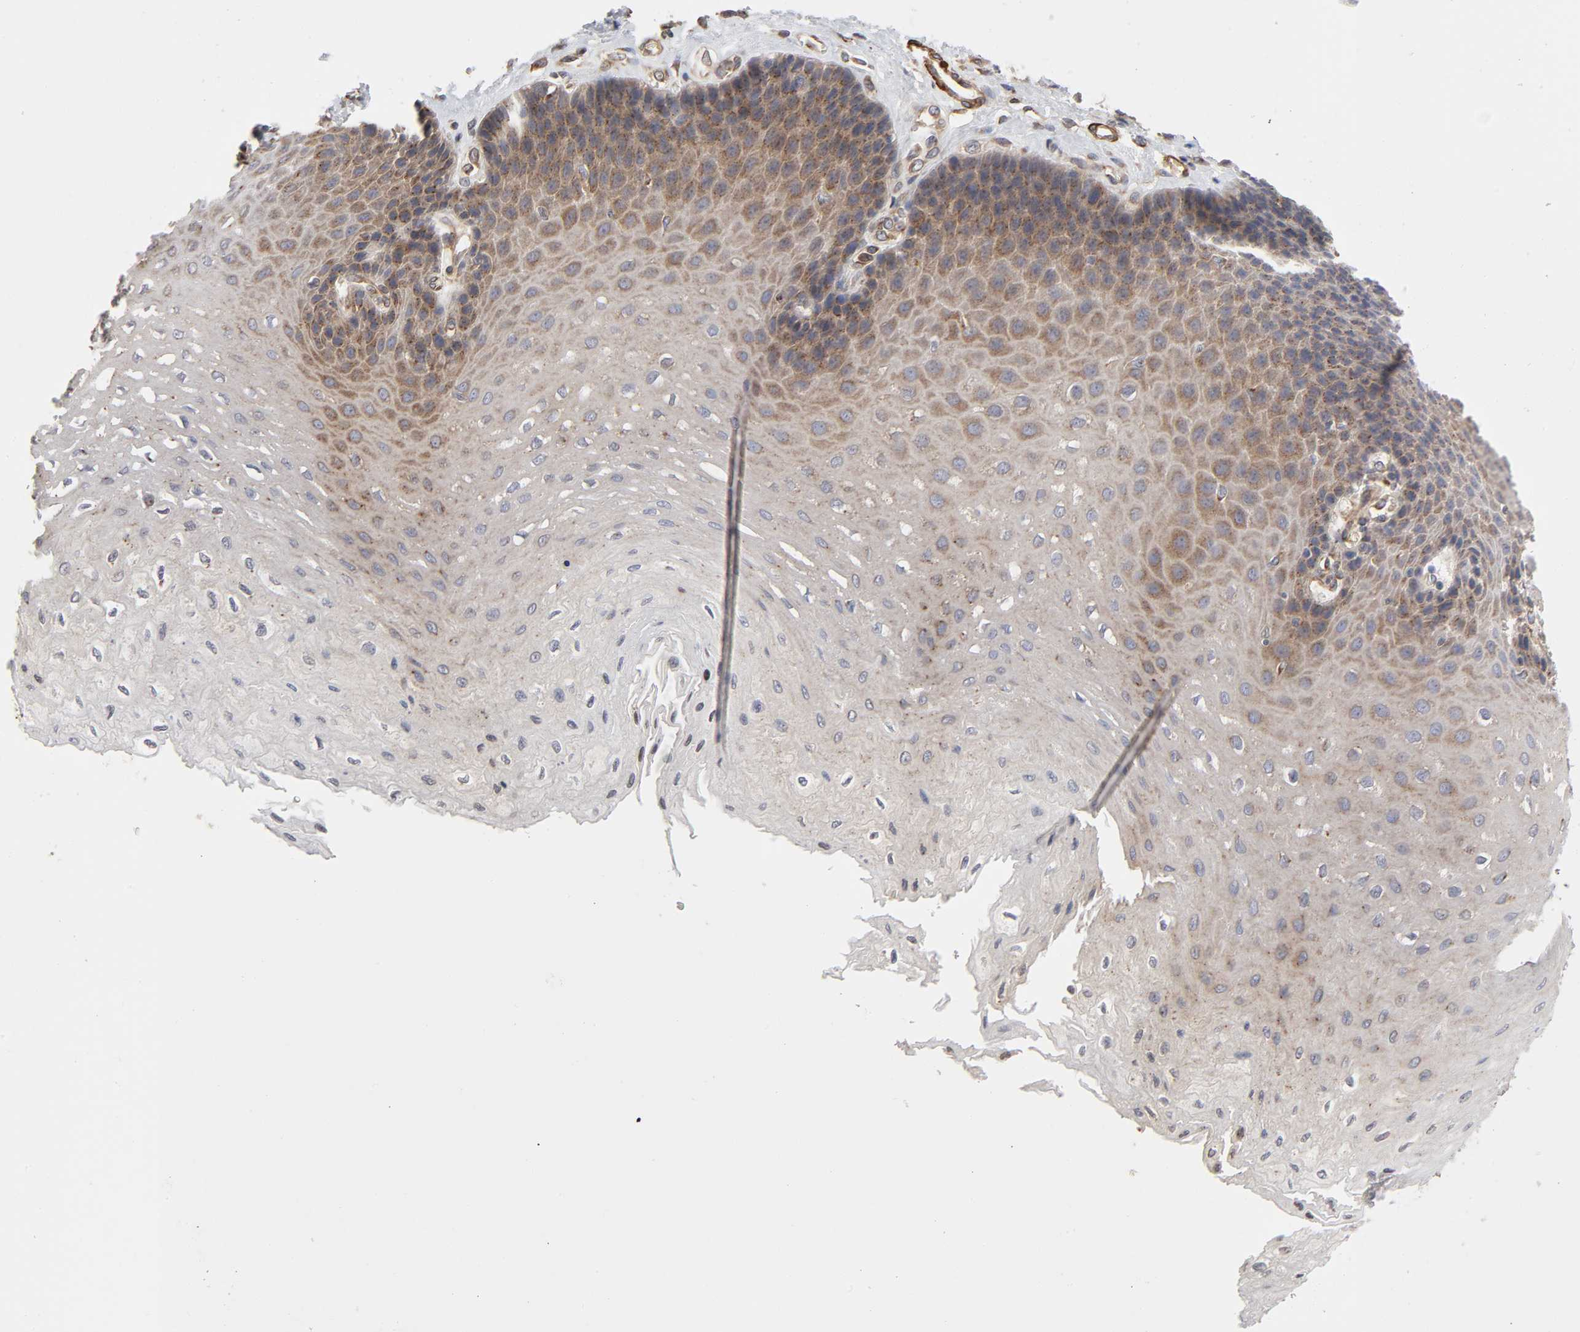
{"staining": {"intensity": "moderate", "quantity": ">75%", "location": "cytoplasmic/membranous"}, "tissue": "esophagus", "cell_type": "Squamous epithelial cells", "image_type": "normal", "snomed": [{"axis": "morphology", "description": "Normal tissue, NOS"}, {"axis": "topography", "description": "Esophagus"}], "caption": "Unremarkable esophagus was stained to show a protein in brown. There is medium levels of moderate cytoplasmic/membranous positivity in approximately >75% of squamous epithelial cells. Using DAB (3,3'-diaminobenzidine) (brown) and hematoxylin (blue) stains, captured at high magnification using brightfield microscopy.", "gene": "GNPTG", "patient": {"sex": "female", "age": 72}}